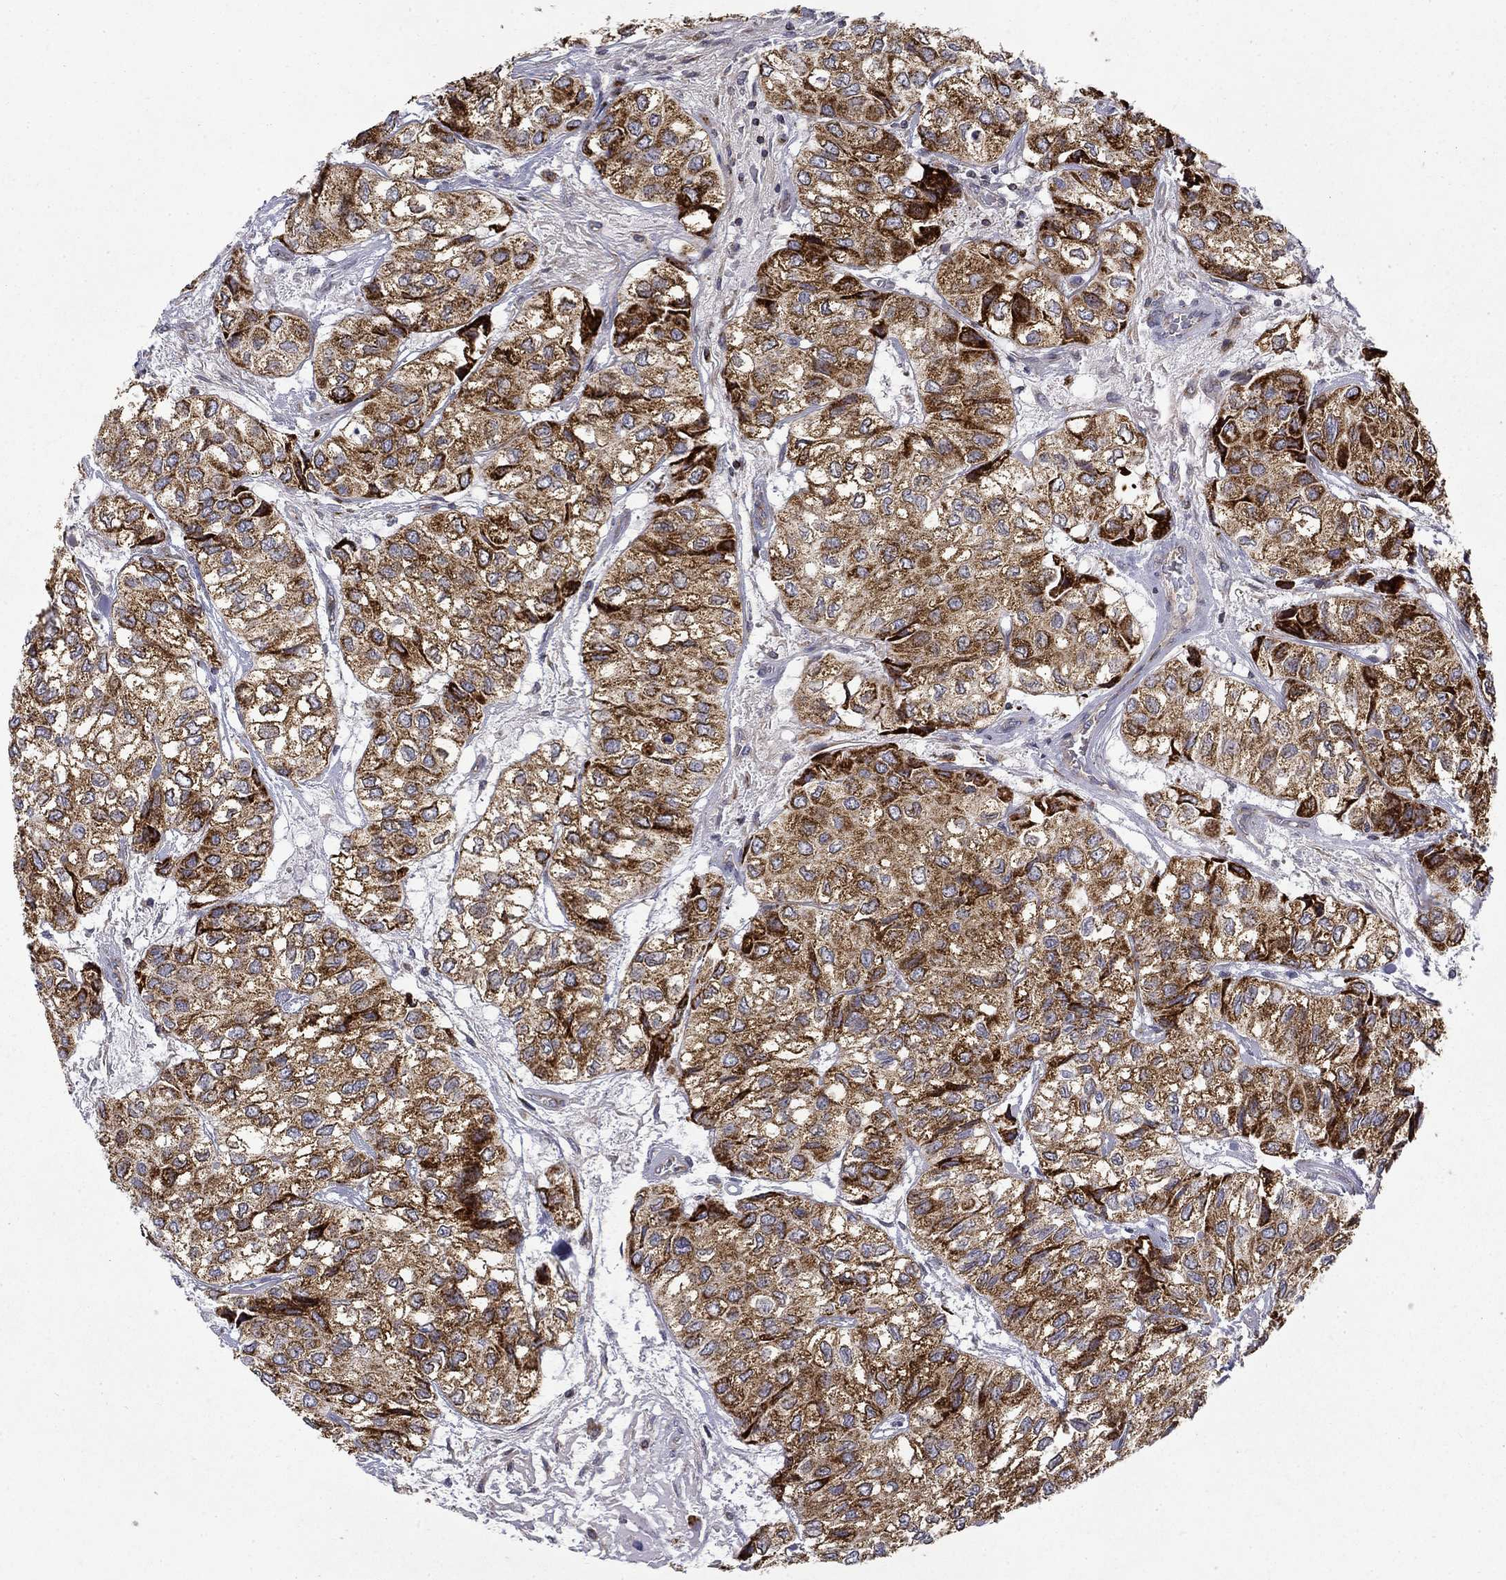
{"staining": {"intensity": "strong", "quantity": ">75%", "location": "cytoplasmic/membranous"}, "tissue": "urothelial cancer", "cell_type": "Tumor cells", "image_type": "cancer", "snomed": [{"axis": "morphology", "description": "Urothelial carcinoma, High grade"}, {"axis": "topography", "description": "Urinary bladder"}], "caption": "Human urothelial cancer stained with a brown dye demonstrates strong cytoplasmic/membranous positive positivity in approximately >75% of tumor cells.", "gene": "PCBP3", "patient": {"sex": "male", "age": 73}}